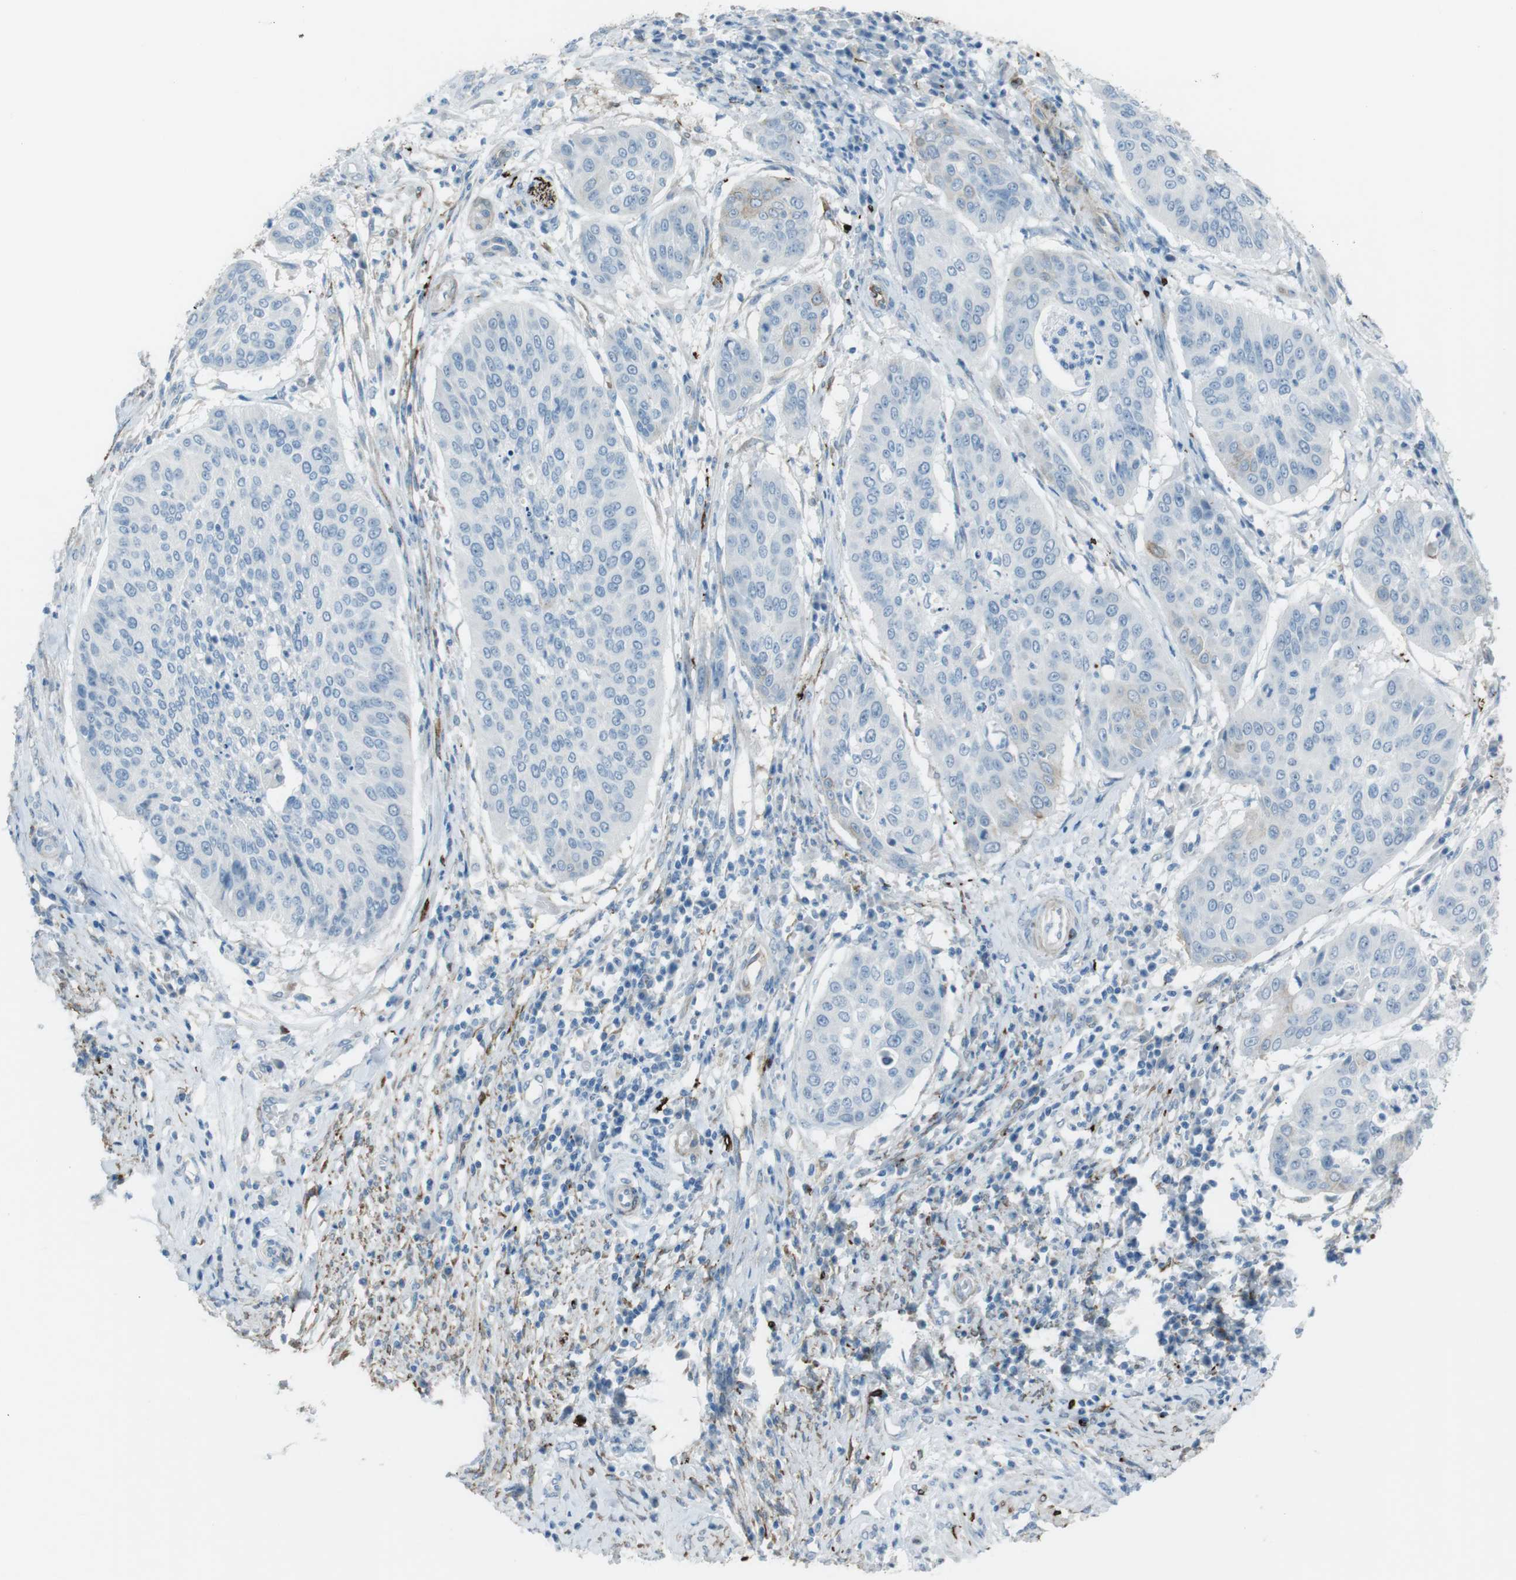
{"staining": {"intensity": "negative", "quantity": "none", "location": "none"}, "tissue": "cervical cancer", "cell_type": "Tumor cells", "image_type": "cancer", "snomed": [{"axis": "morphology", "description": "Normal tissue, NOS"}, {"axis": "morphology", "description": "Squamous cell carcinoma, NOS"}, {"axis": "topography", "description": "Cervix"}], "caption": "Photomicrograph shows no protein positivity in tumor cells of squamous cell carcinoma (cervical) tissue. The staining was performed using DAB (3,3'-diaminobenzidine) to visualize the protein expression in brown, while the nuclei were stained in blue with hematoxylin (Magnification: 20x).", "gene": "TUBB2A", "patient": {"sex": "female", "age": 39}}